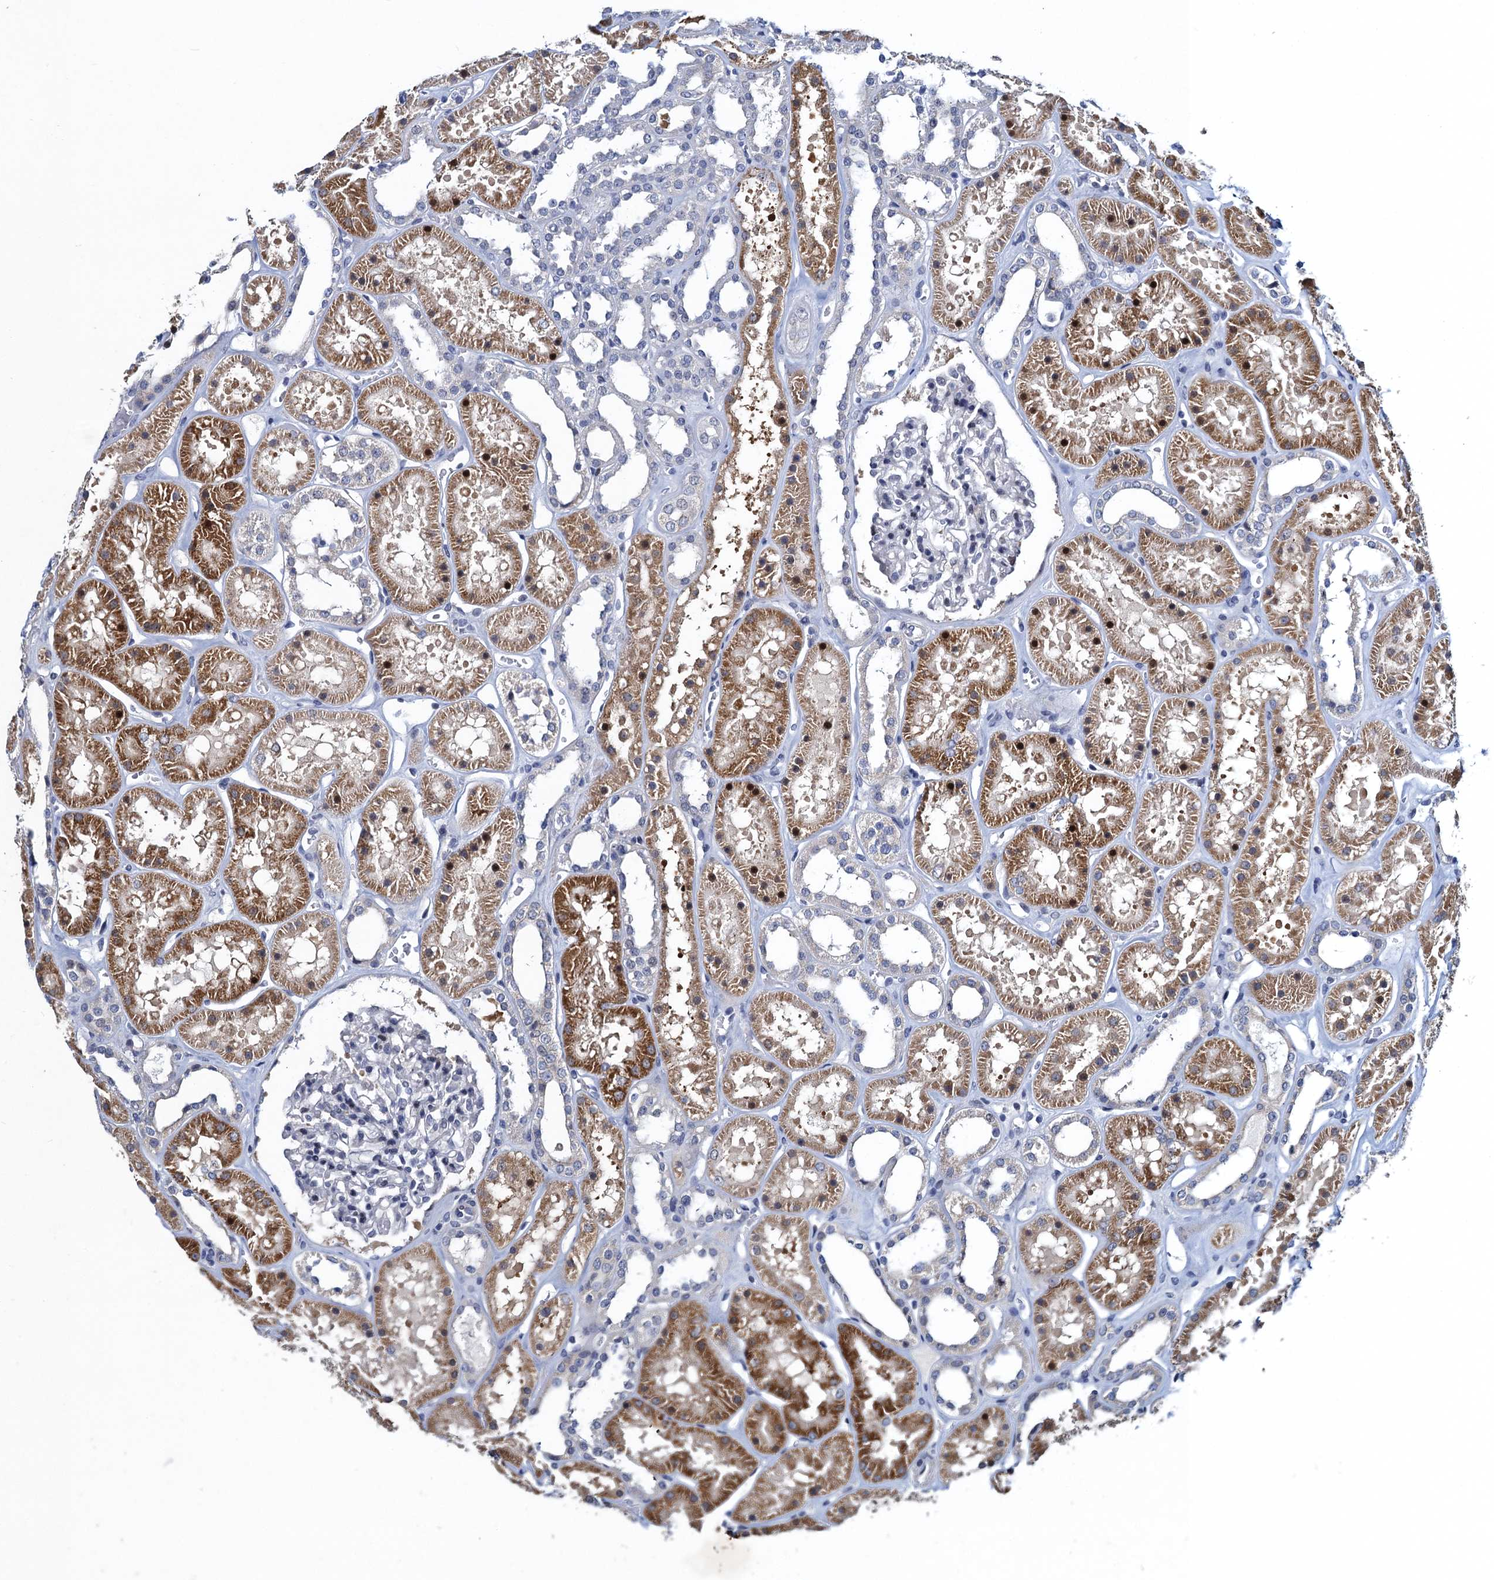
{"staining": {"intensity": "negative", "quantity": "none", "location": "none"}, "tissue": "kidney", "cell_type": "Cells in glomeruli", "image_type": "normal", "snomed": [{"axis": "morphology", "description": "Normal tissue, NOS"}, {"axis": "topography", "description": "Kidney"}], "caption": "Histopathology image shows no protein expression in cells in glomeruli of unremarkable kidney. The staining is performed using DAB brown chromogen with nuclei counter-stained in using hematoxylin.", "gene": "ATOSA", "patient": {"sex": "female", "age": 41}}